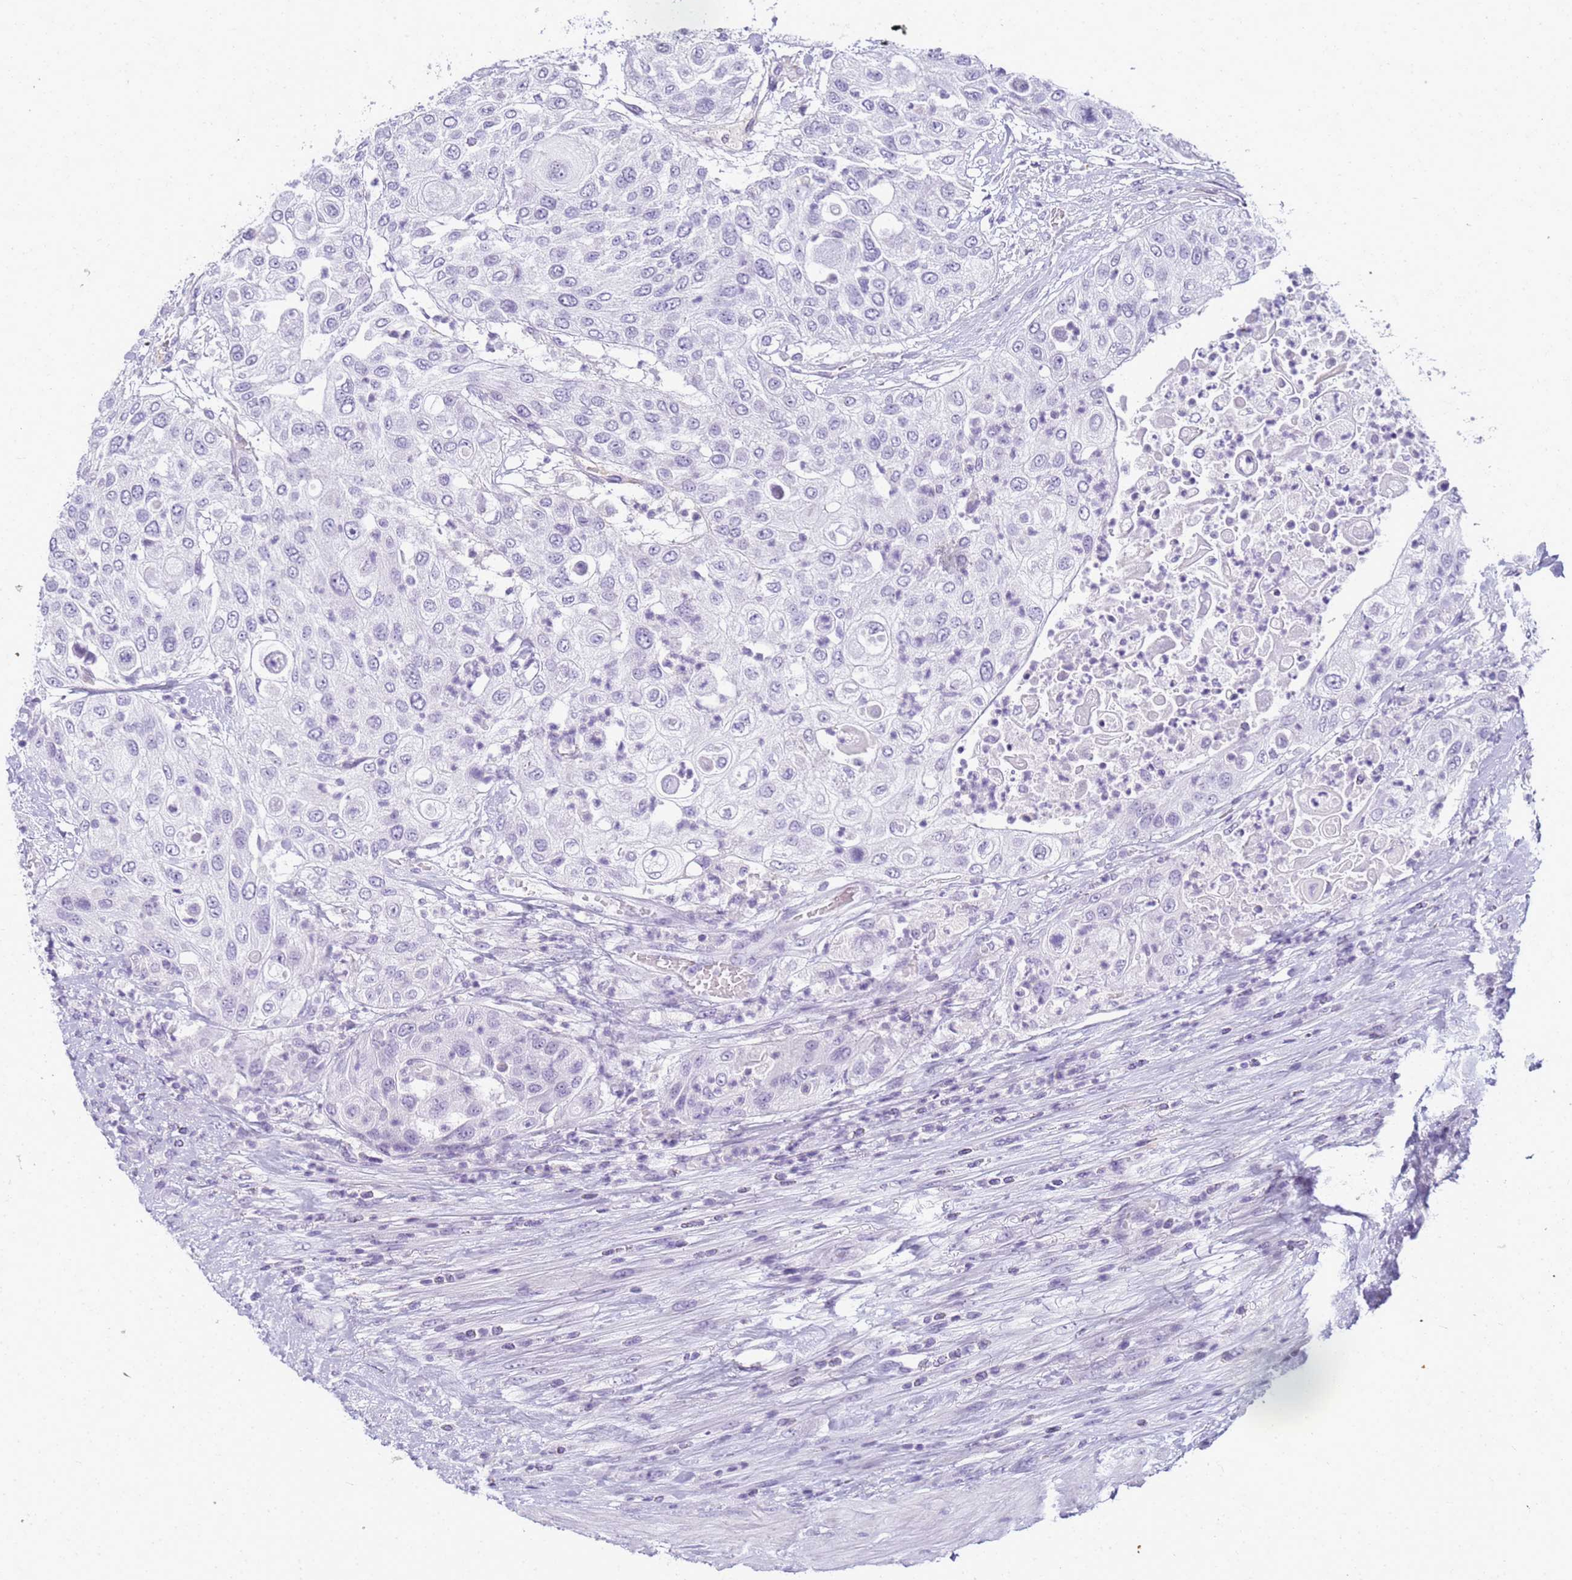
{"staining": {"intensity": "negative", "quantity": "none", "location": "none"}, "tissue": "urothelial cancer", "cell_type": "Tumor cells", "image_type": "cancer", "snomed": [{"axis": "morphology", "description": "Urothelial carcinoma, High grade"}, {"axis": "topography", "description": "Urinary bladder"}], "caption": "Immunohistochemistry (IHC) histopathology image of neoplastic tissue: human high-grade urothelial carcinoma stained with DAB (3,3'-diaminobenzidine) exhibits no significant protein staining in tumor cells. (Brightfield microscopy of DAB immunohistochemistry (IHC) at high magnification).", "gene": "CFAP100", "patient": {"sex": "female", "age": 79}}